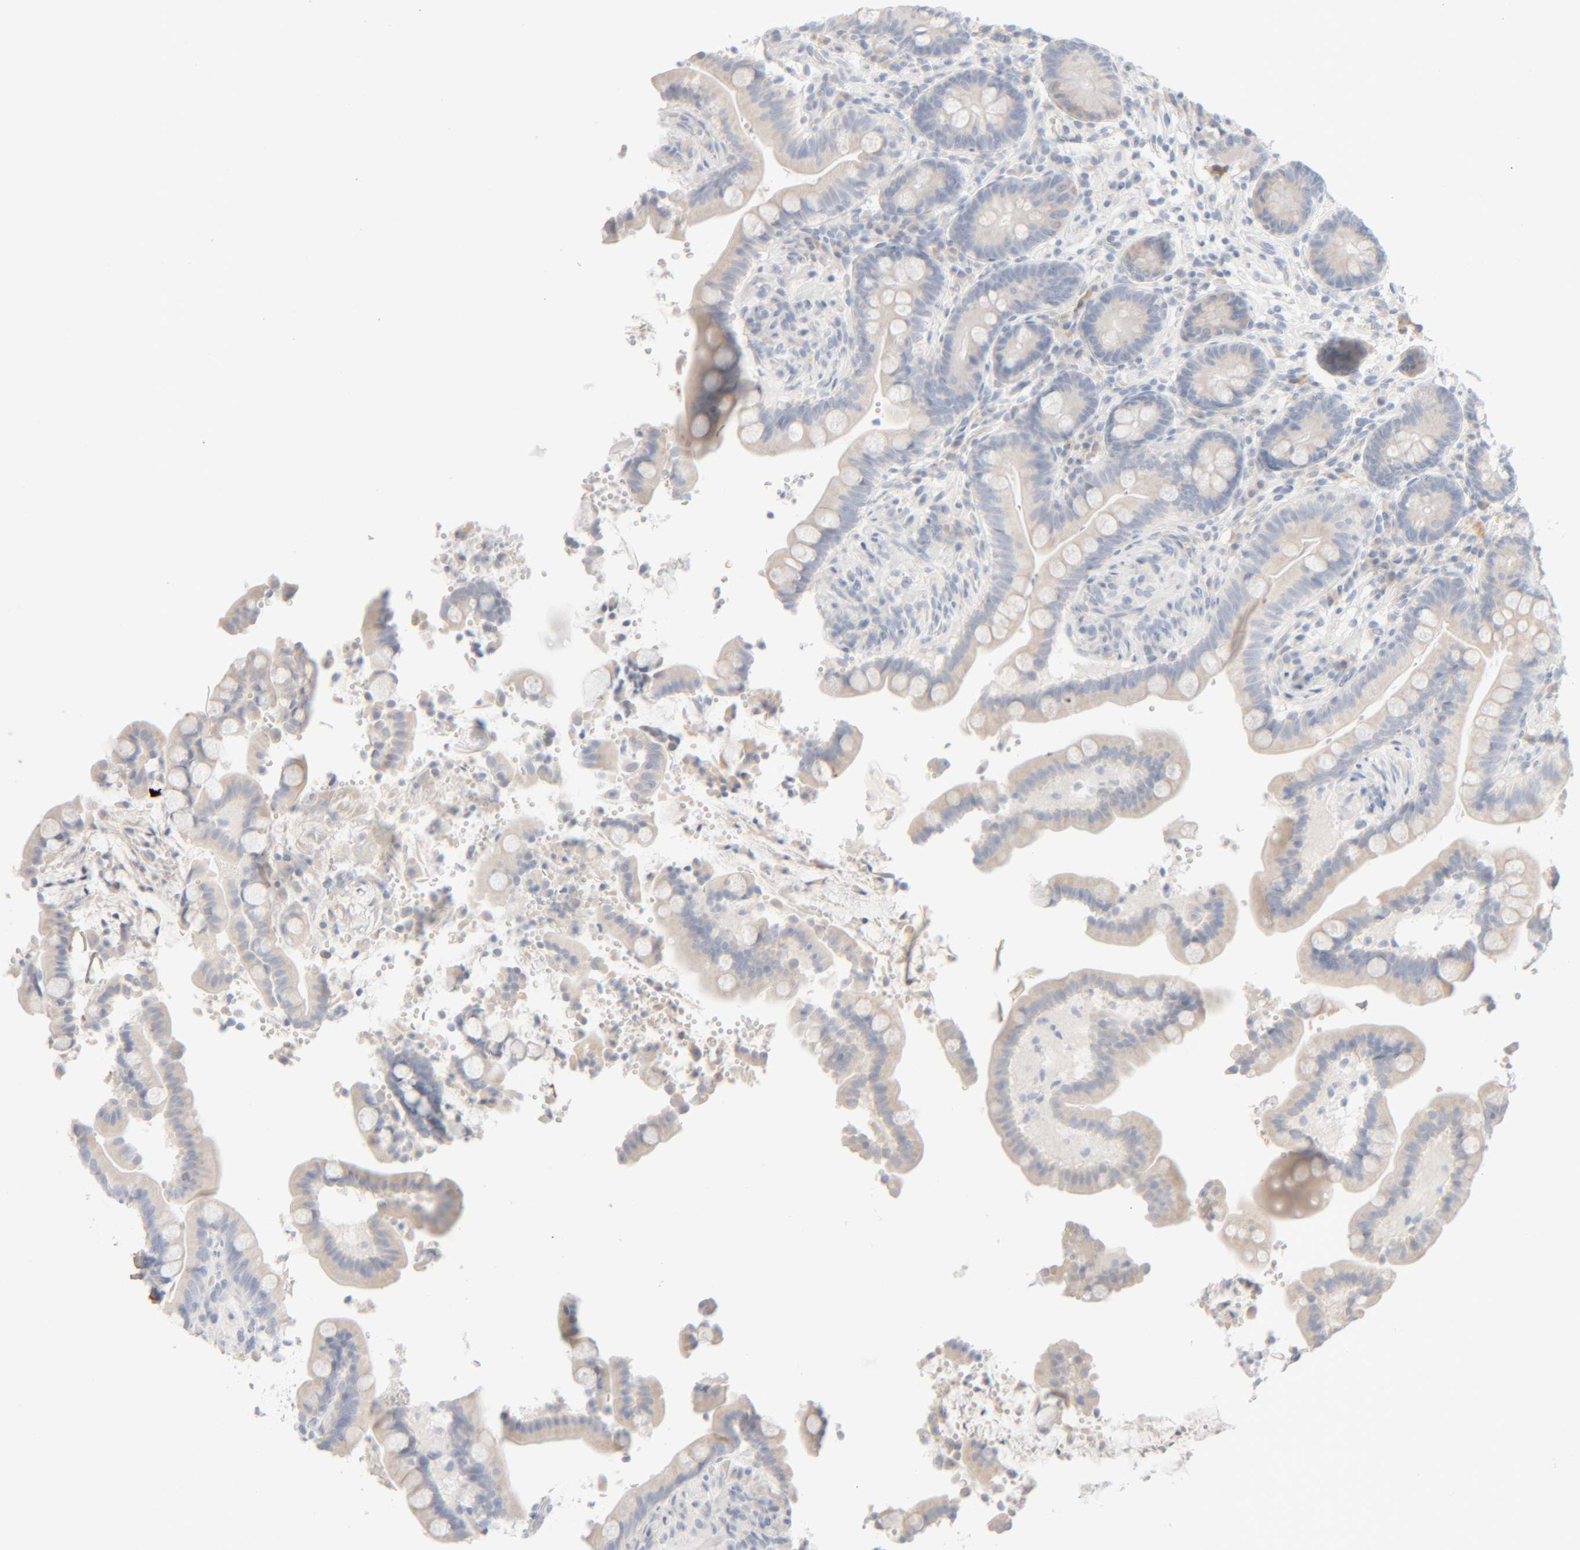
{"staining": {"intensity": "negative", "quantity": "none", "location": "none"}, "tissue": "colon", "cell_type": "Endothelial cells", "image_type": "normal", "snomed": [{"axis": "morphology", "description": "Normal tissue, NOS"}, {"axis": "topography", "description": "Smooth muscle"}, {"axis": "topography", "description": "Colon"}], "caption": "The immunohistochemistry (IHC) micrograph has no significant expression in endothelial cells of colon. Nuclei are stained in blue.", "gene": "RIDA", "patient": {"sex": "male", "age": 73}}